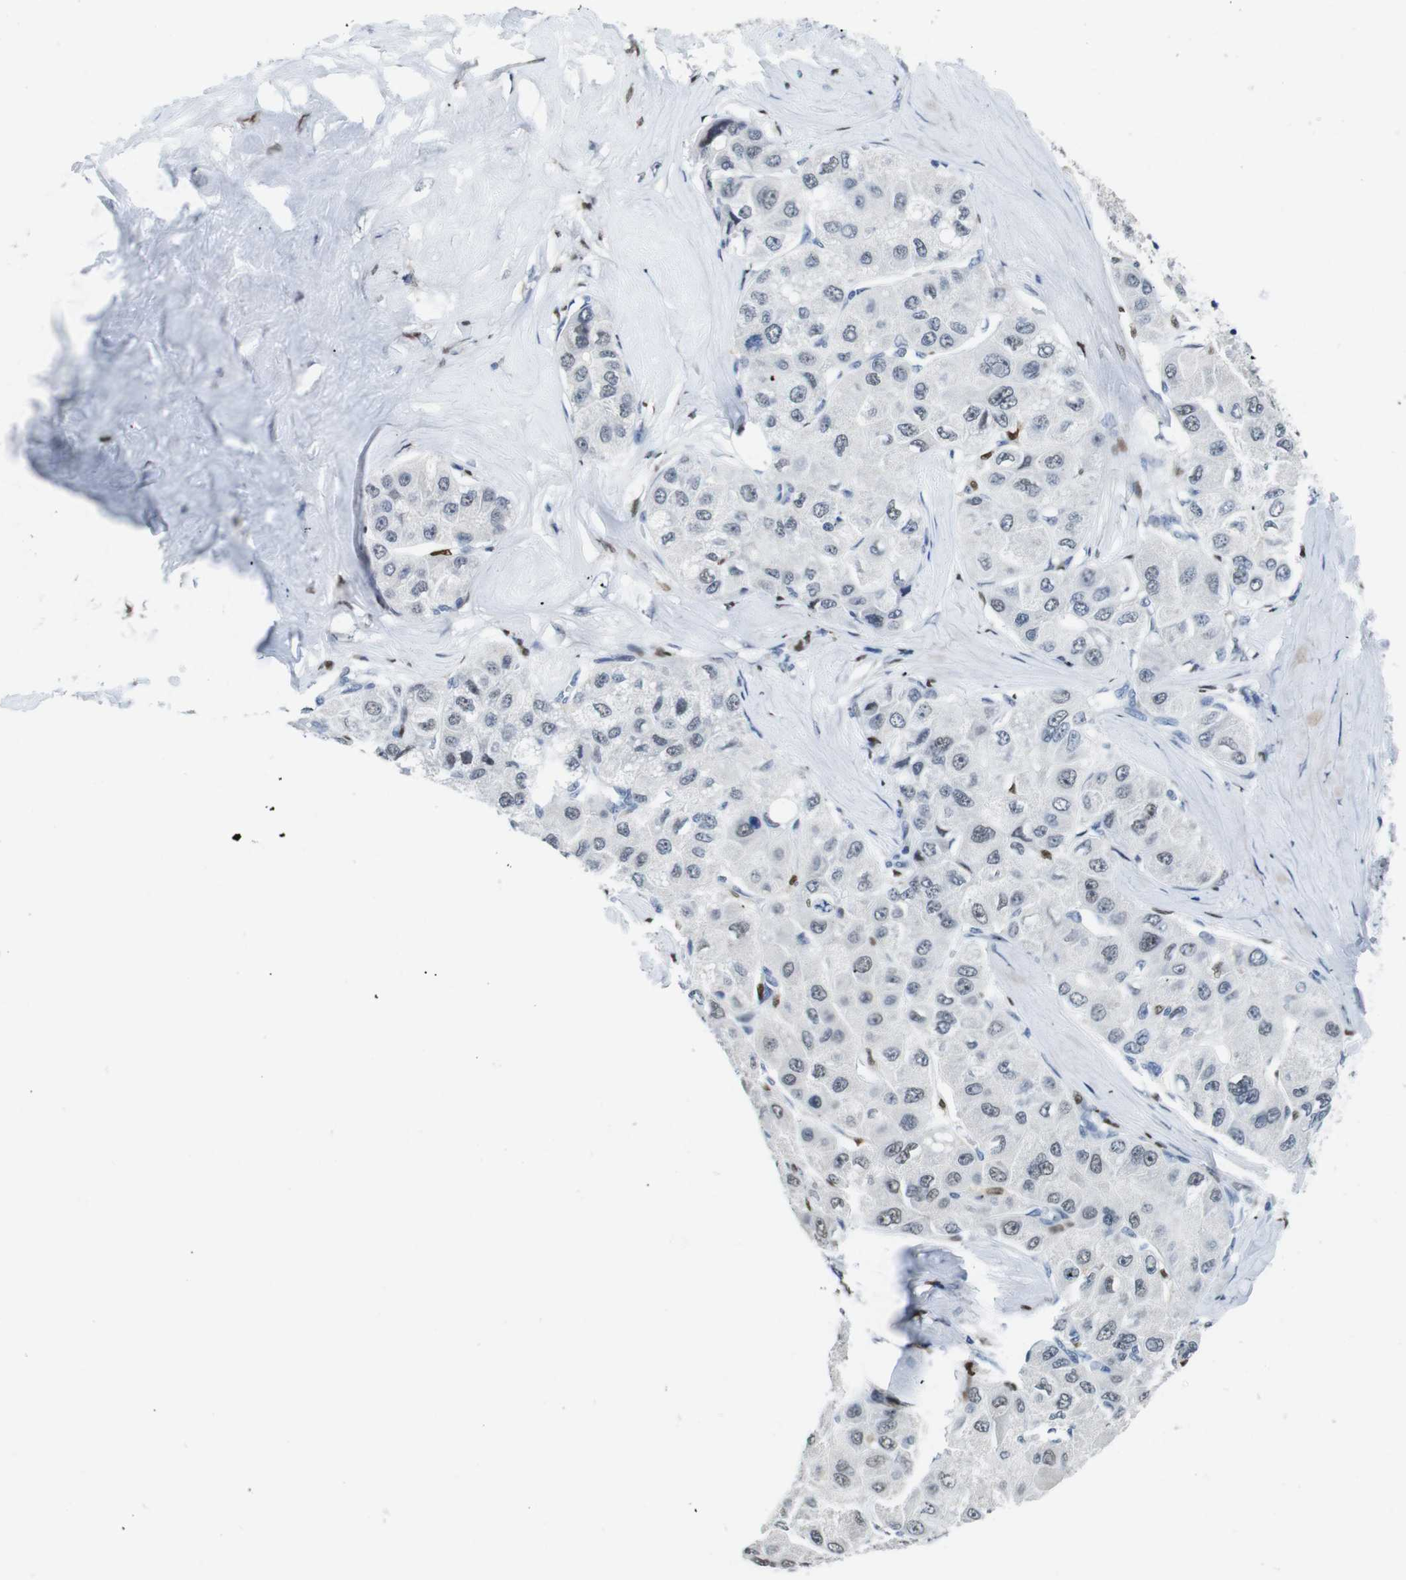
{"staining": {"intensity": "negative", "quantity": "none", "location": "none"}, "tissue": "liver cancer", "cell_type": "Tumor cells", "image_type": "cancer", "snomed": [{"axis": "morphology", "description": "Carcinoma, Hepatocellular, NOS"}, {"axis": "topography", "description": "Liver"}], "caption": "Tumor cells are negative for brown protein staining in liver cancer (hepatocellular carcinoma).", "gene": "IRF8", "patient": {"sex": "male", "age": 80}}